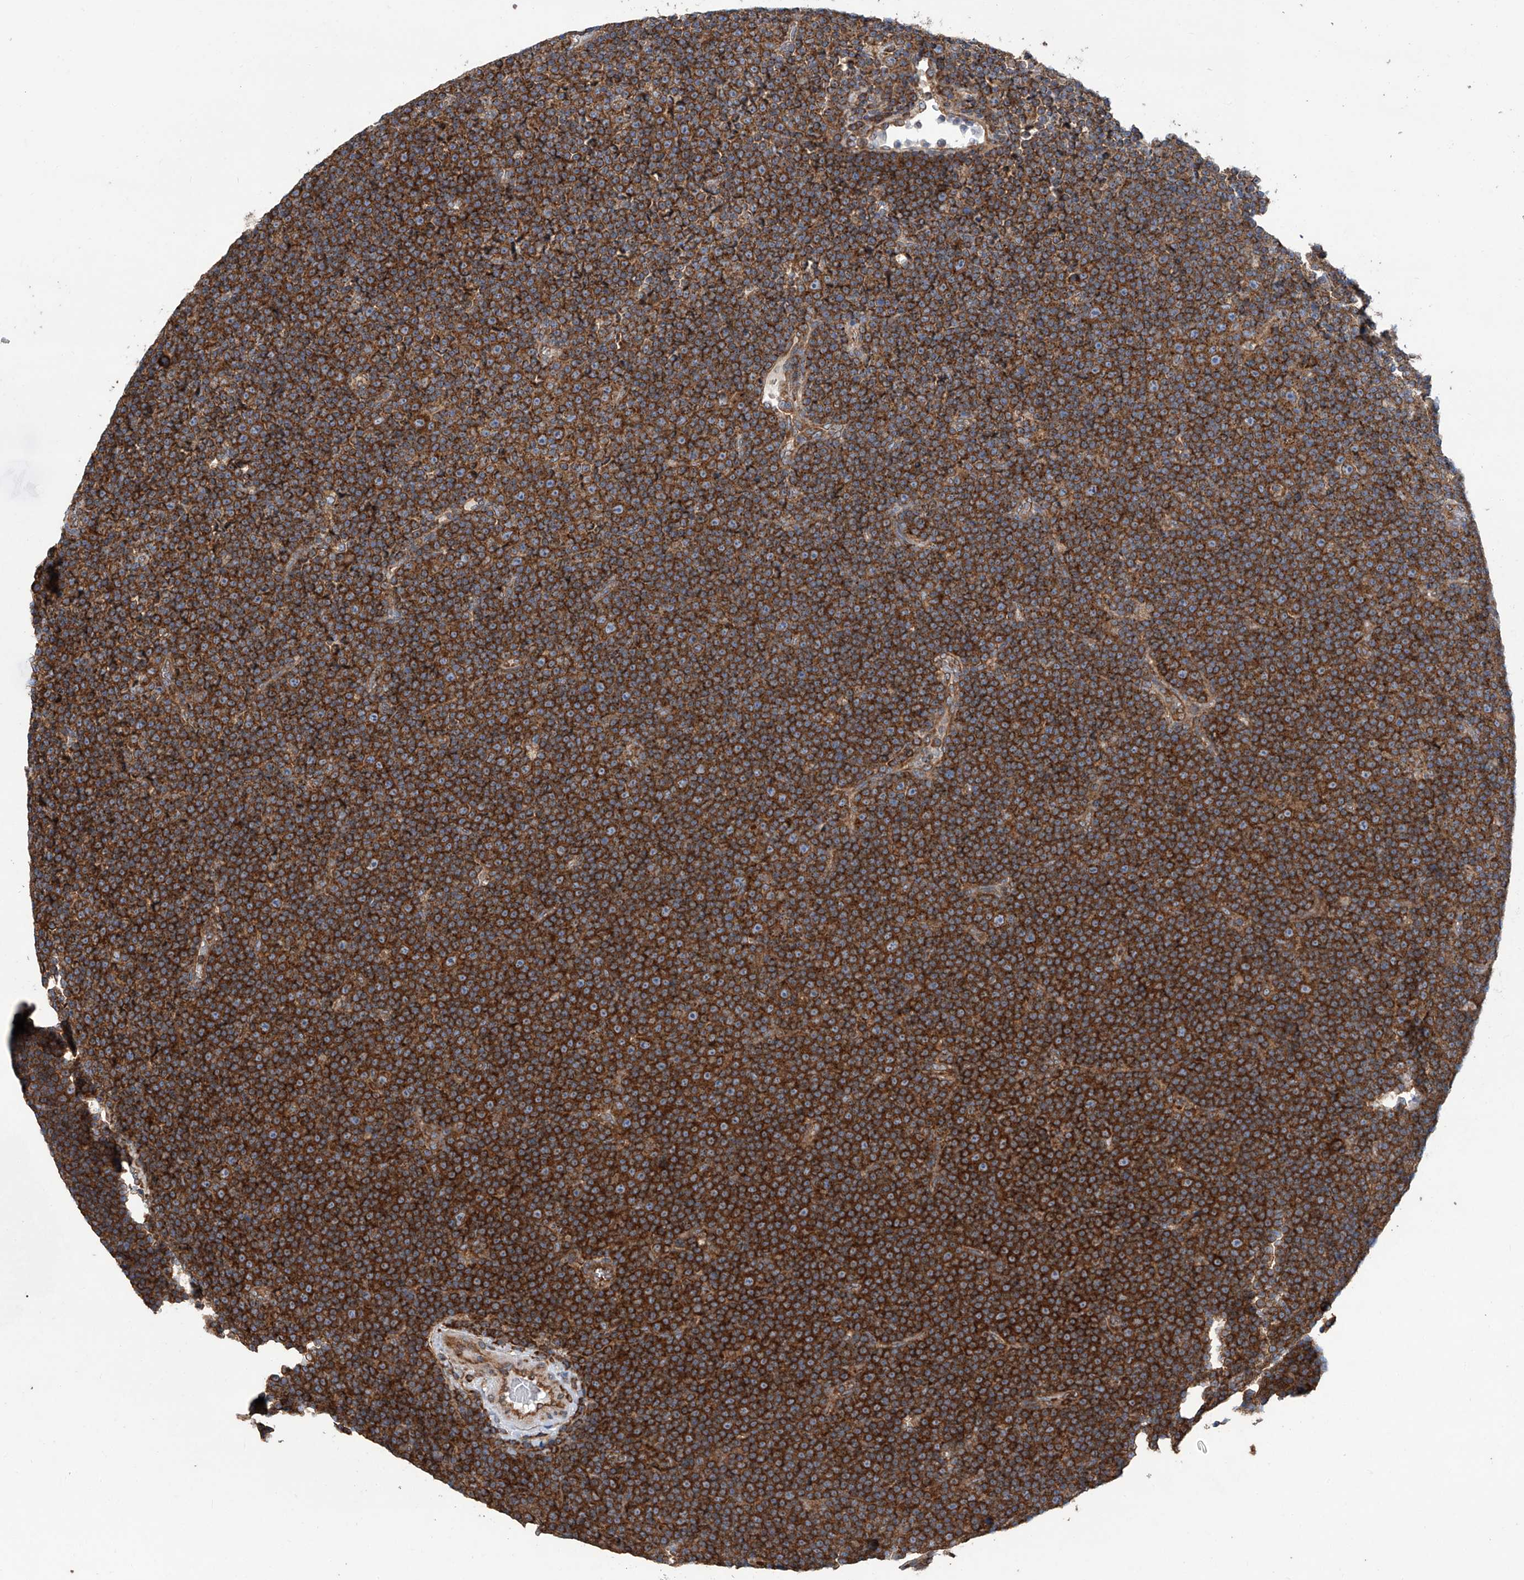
{"staining": {"intensity": "strong", "quantity": ">75%", "location": "cytoplasmic/membranous"}, "tissue": "lymphoma", "cell_type": "Tumor cells", "image_type": "cancer", "snomed": [{"axis": "morphology", "description": "Malignant lymphoma, non-Hodgkin's type, Low grade"}, {"axis": "topography", "description": "Lymph node"}], "caption": "Human low-grade malignant lymphoma, non-Hodgkin's type stained with a protein marker reveals strong staining in tumor cells.", "gene": "SENP2", "patient": {"sex": "female", "age": 67}}